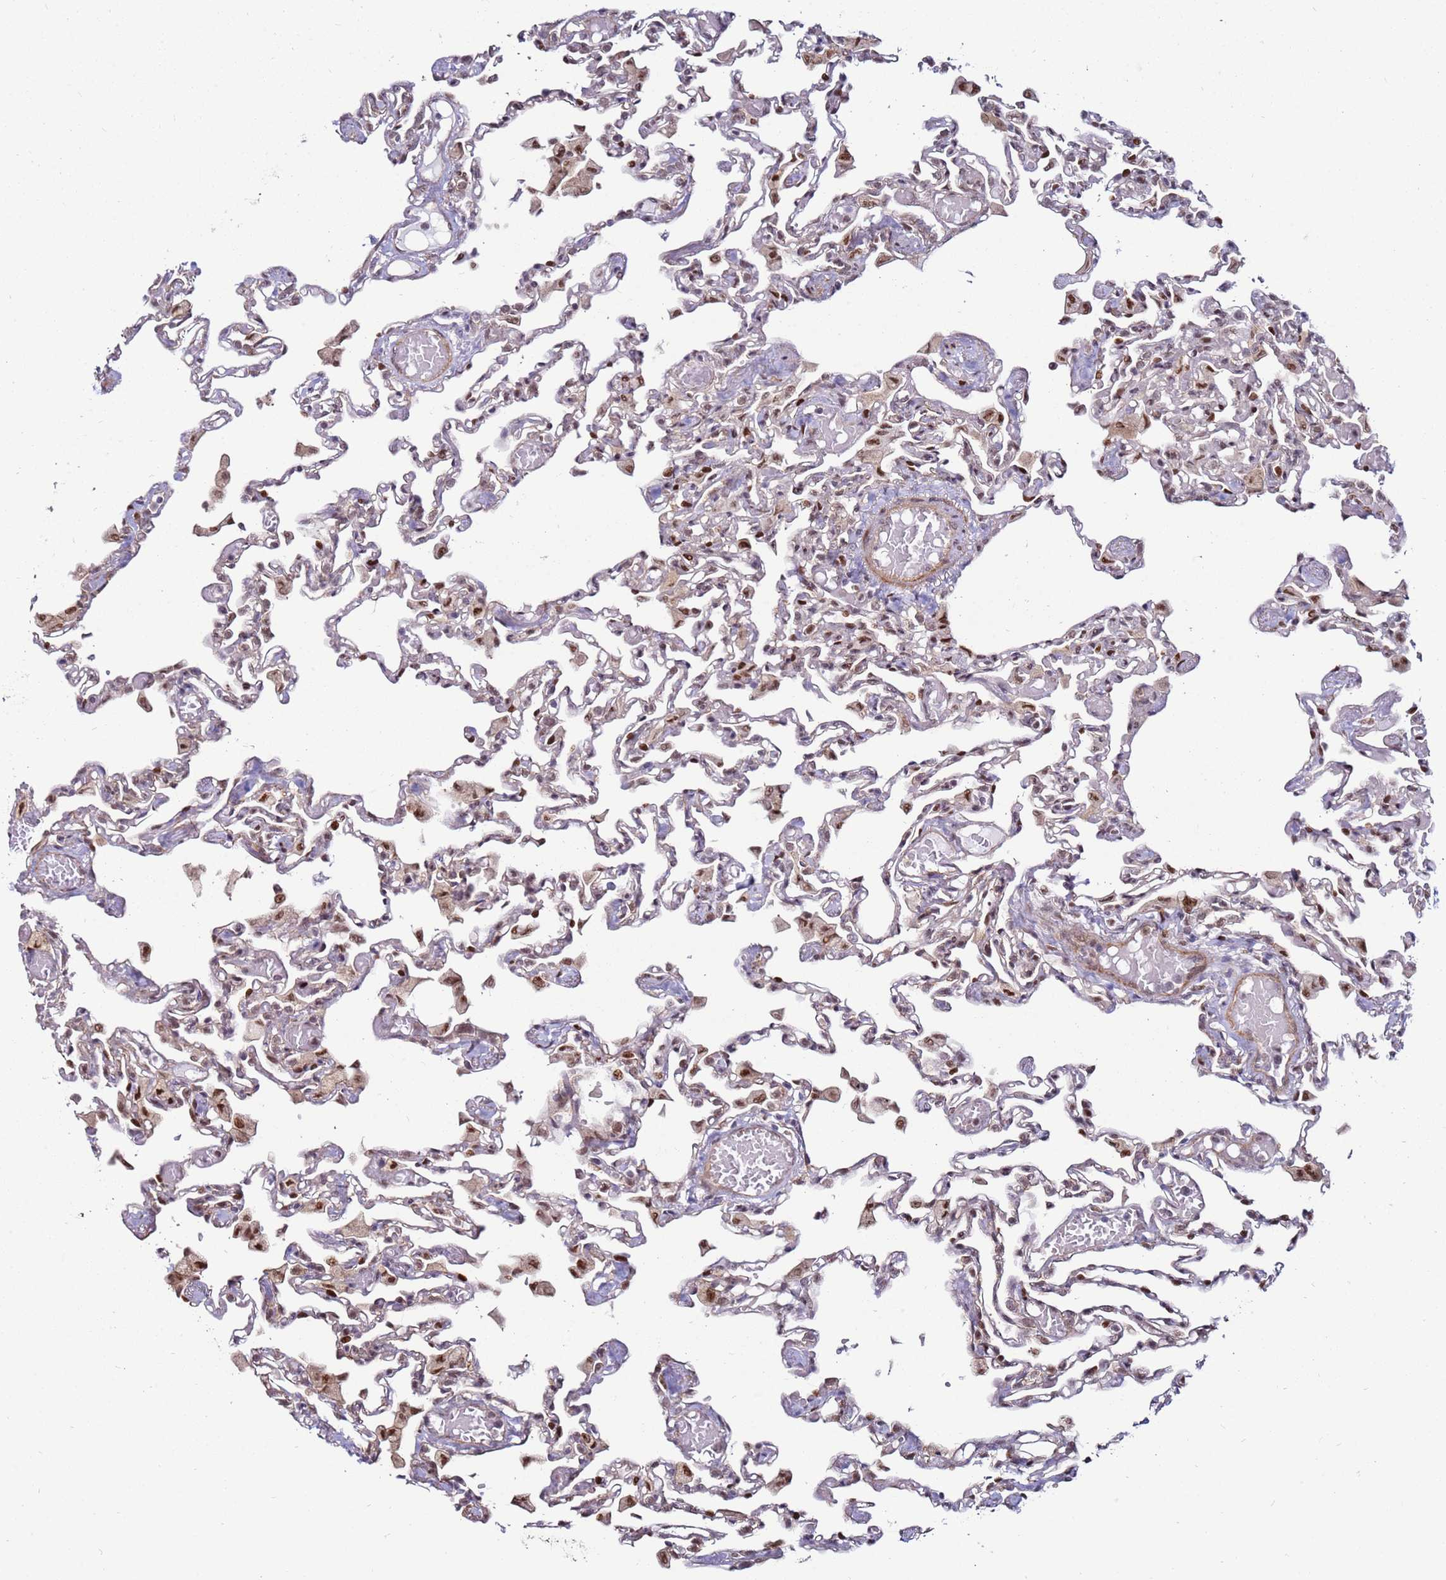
{"staining": {"intensity": "weak", "quantity": "25%-75%", "location": "nuclear"}, "tissue": "lung", "cell_type": "Alveolar cells", "image_type": "normal", "snomed": [{"axis": "morphology", "description": "Normal tissue, NOS"}, {"axis": "topography", "description": "Bronchus"}, {"axis": "topography", "description": "Lung"}], "caption": "About 25%-75% of alveolar cells in benign human lung exhibit weak nuclear protein expression as visualized by brown immunohistochemical staining.", "gene": "KPNA4", "patient": {"sex": "female", "age": 49}}